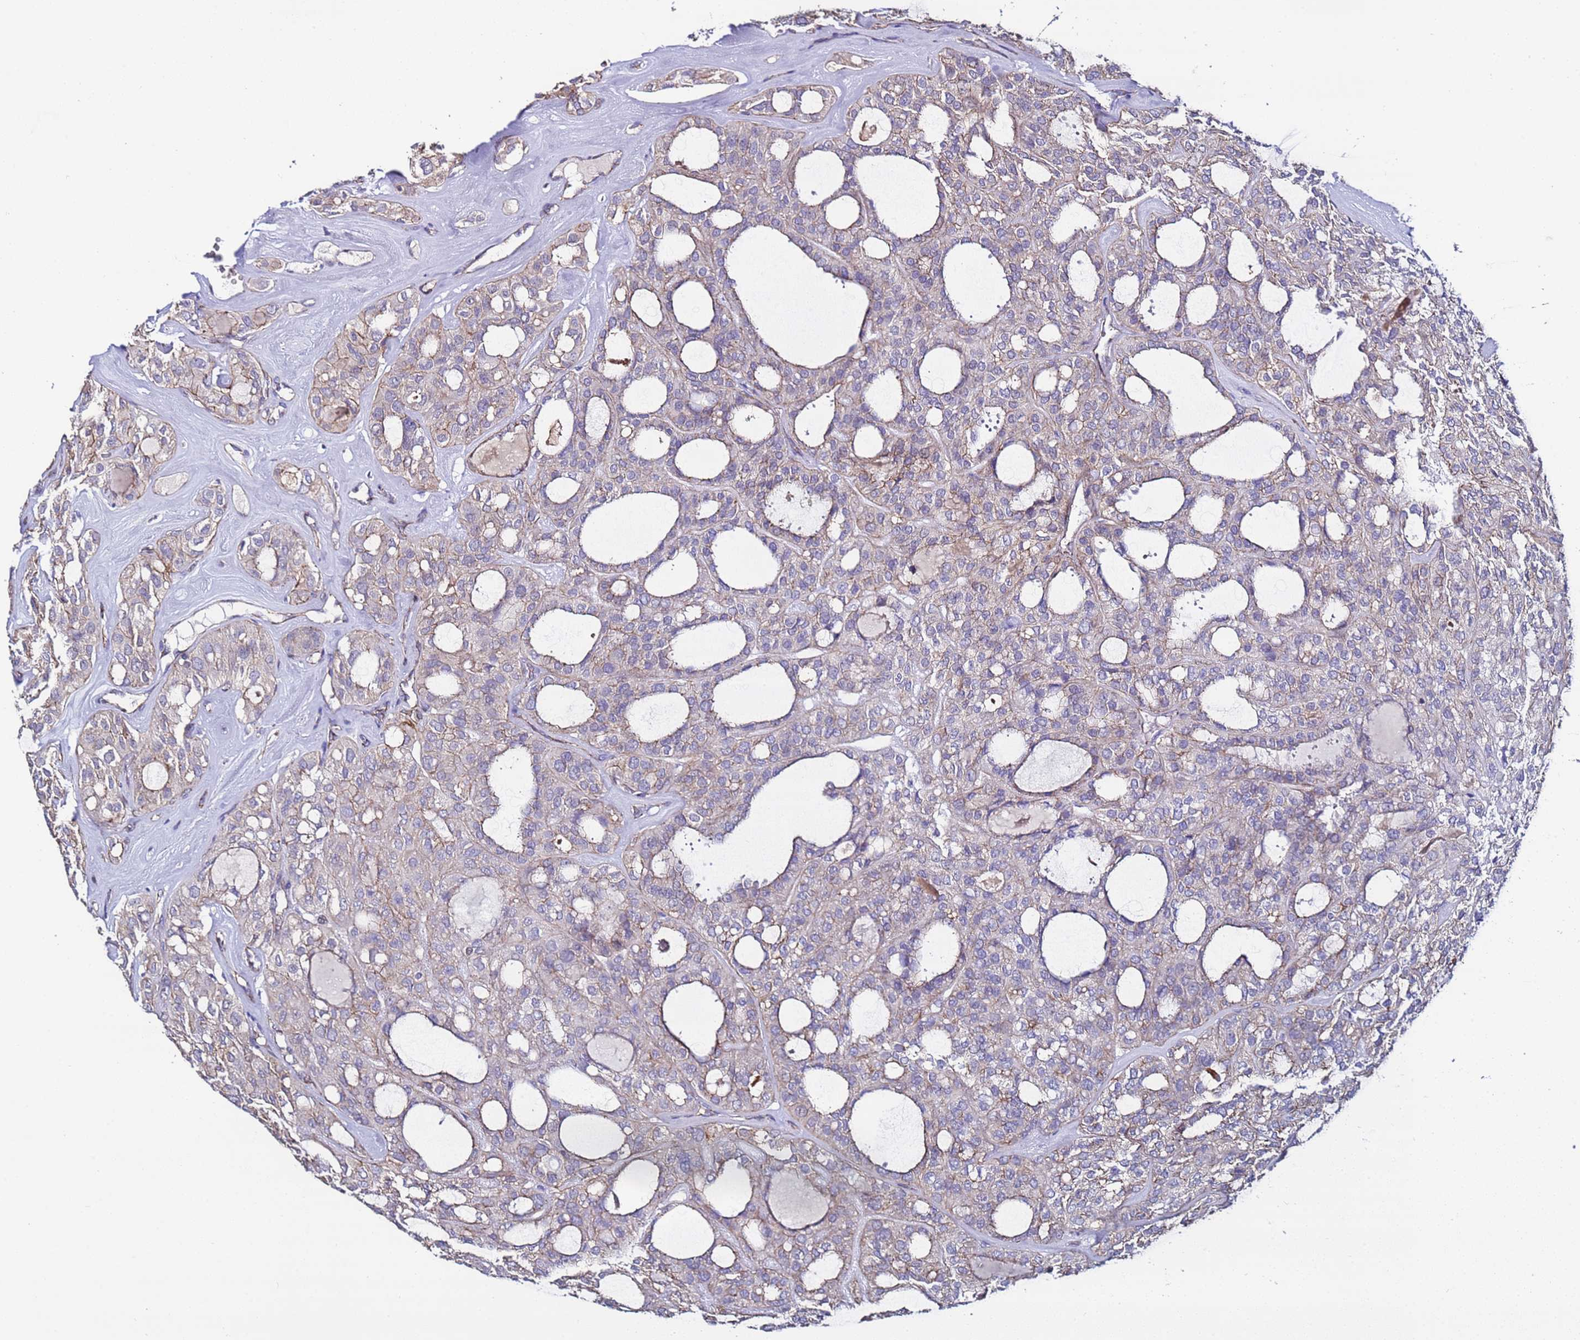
{"staining": {"intensity": "weak", "quantity": "25%-75%", "location": "cytoplasmic/membranous"}, "tissue": "thyroid cancer", "cell_type": "Tumor cells", "image_type": "cancer", "snomed": [{"axis": "morphology", "description": "Follicular adenoma carcinoma, NOS"}, {"axis": "topography", "description": "Thyroid gland"}], "caption": "This photomicrograph displays immunohistochemistry staining of human thyroid cancer (follicular adenoma carcinoma), with low weak cytoplasmic/membranous expression in about 25%-75% of tumor cells.", "gene": "TENM3", "patient": {"sex": "male", "age": 75}}